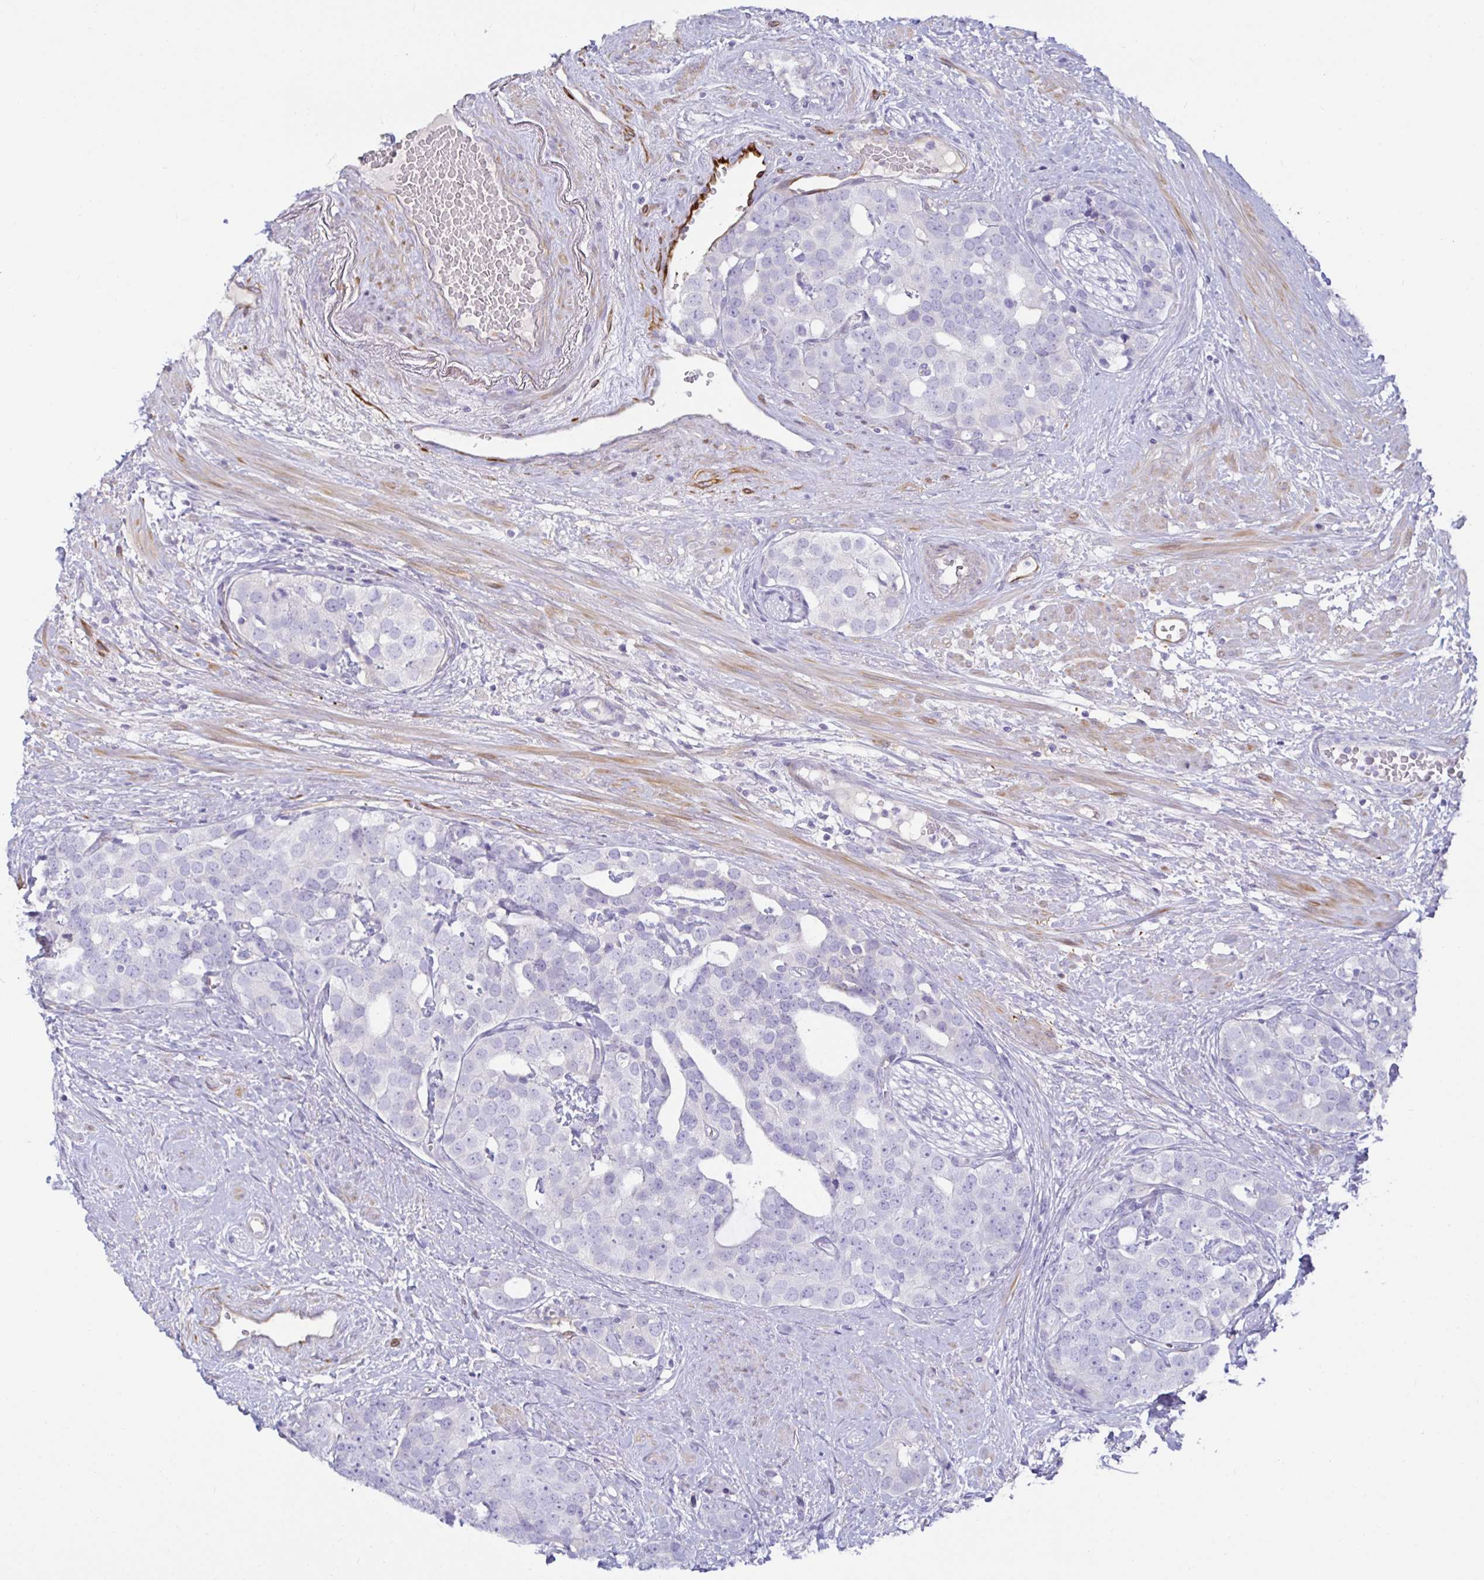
{"staining": {"intensity": "negative", "quantity": "none", "location": "none"}, "tissue": "prostate cancer", "cell_type": "Tumor cells", "image_type": "cancer", "snomed": [{"axis": "morphology", "description": "Adenocarcinoma, High grade"}, {"axis": "topography", "description": "Prostate"}], "caption": "Immunohistochemistry photomicrograph of adenocarcinoma (high-grade) (prostate) stained for a protein (brown), which reveals no staining in tumor cells.", "gene": "SPAG4", "patient": {"sex": "male", "age": 71}}